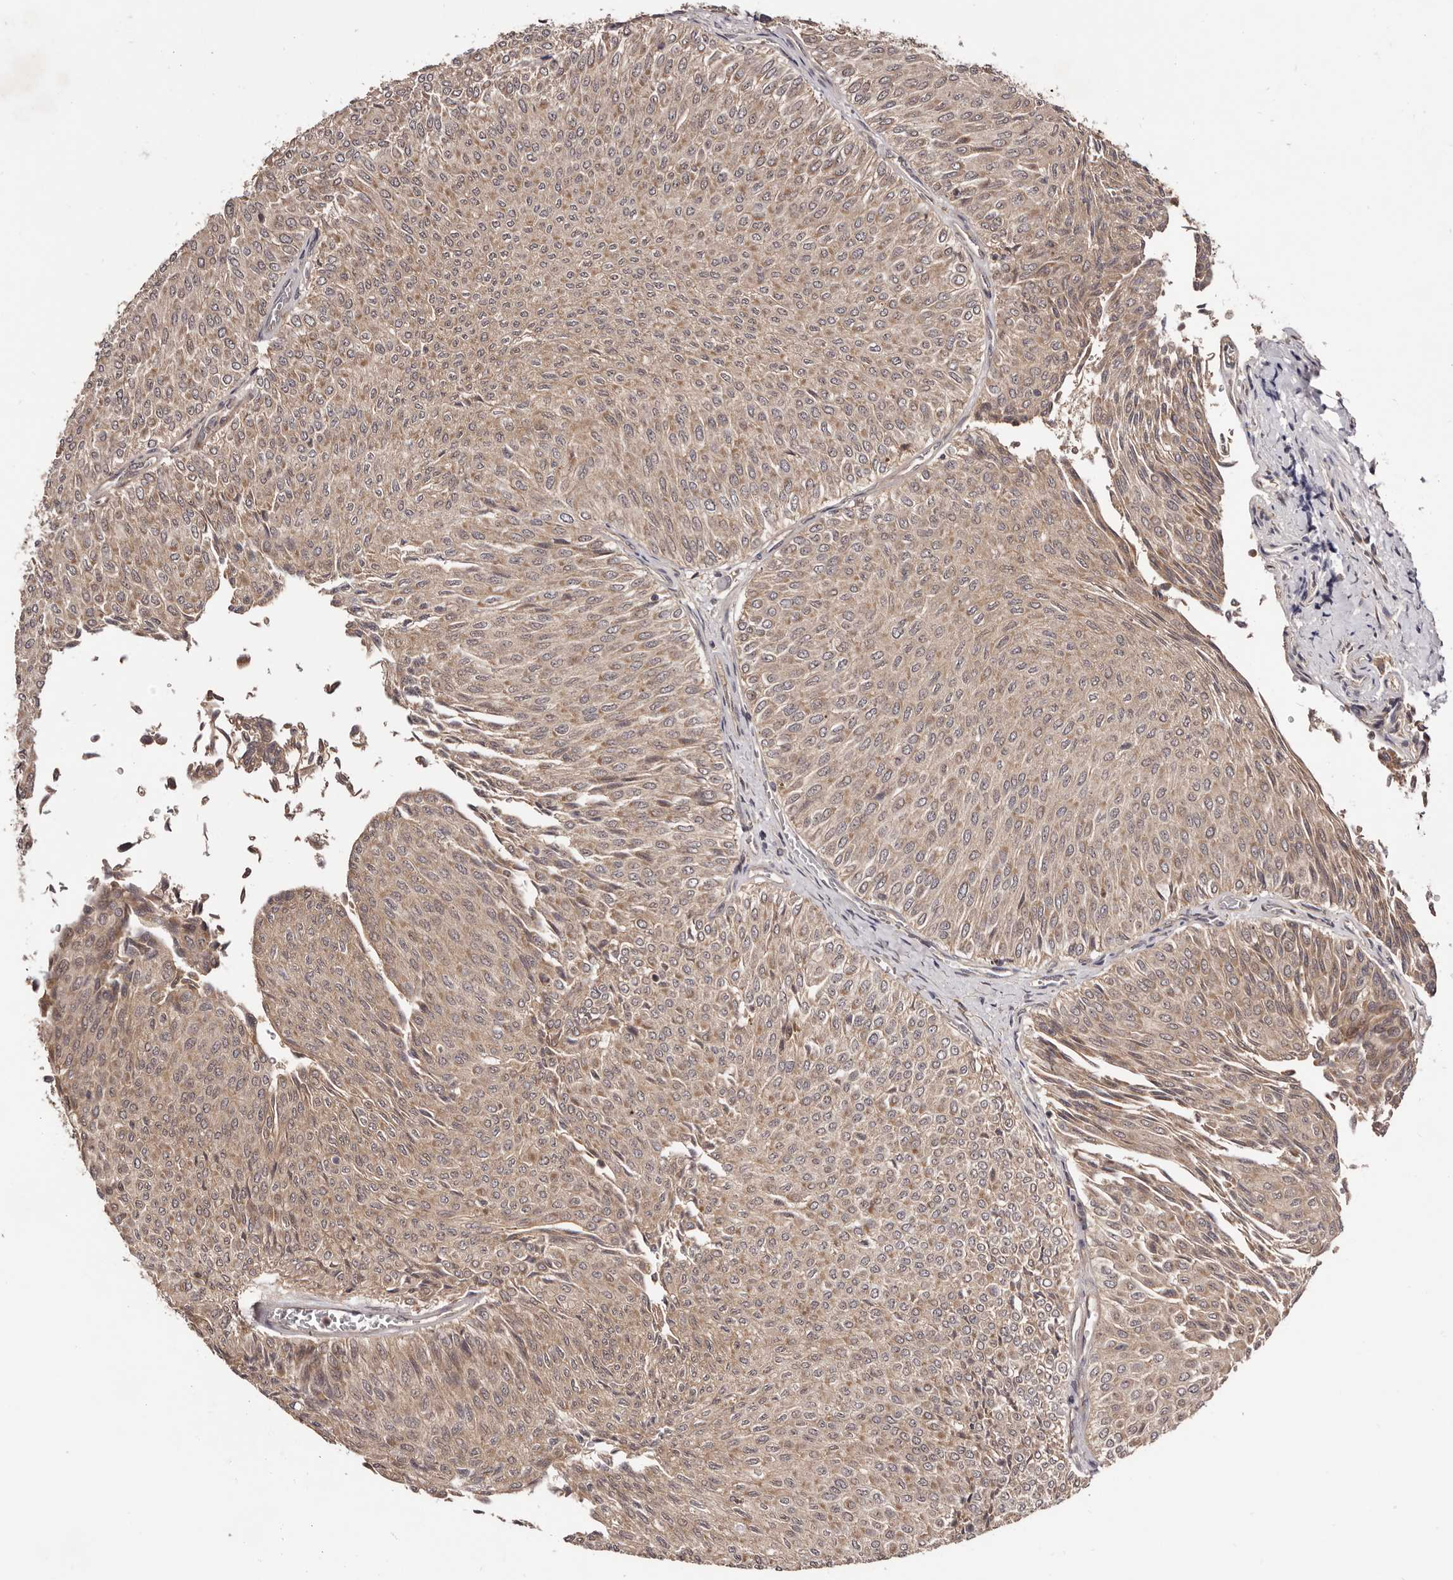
{"staining": {"intensity": "weak", "quantity": ">75%", "location": "cytoplasmic/membranous"}, "tissue": "urothelial cancer", "cell_type": "Tumor cells", "image_type": "cancer", "snomed": [{"axis": "morphology", "description": "Urothelial carcinoma, Low grade"}, {"axis": "topography", "description": "Urinary bladder"}], "caption": "This image displays immunohistochemistry (IHC) staining of human low-grade urothelial carcinoma, with low weak cytoplasmic/membranous staining in approximately >75% of tumor cells.", "gene": "MDP1", "patient": {"sex": "male", "age": 78}}